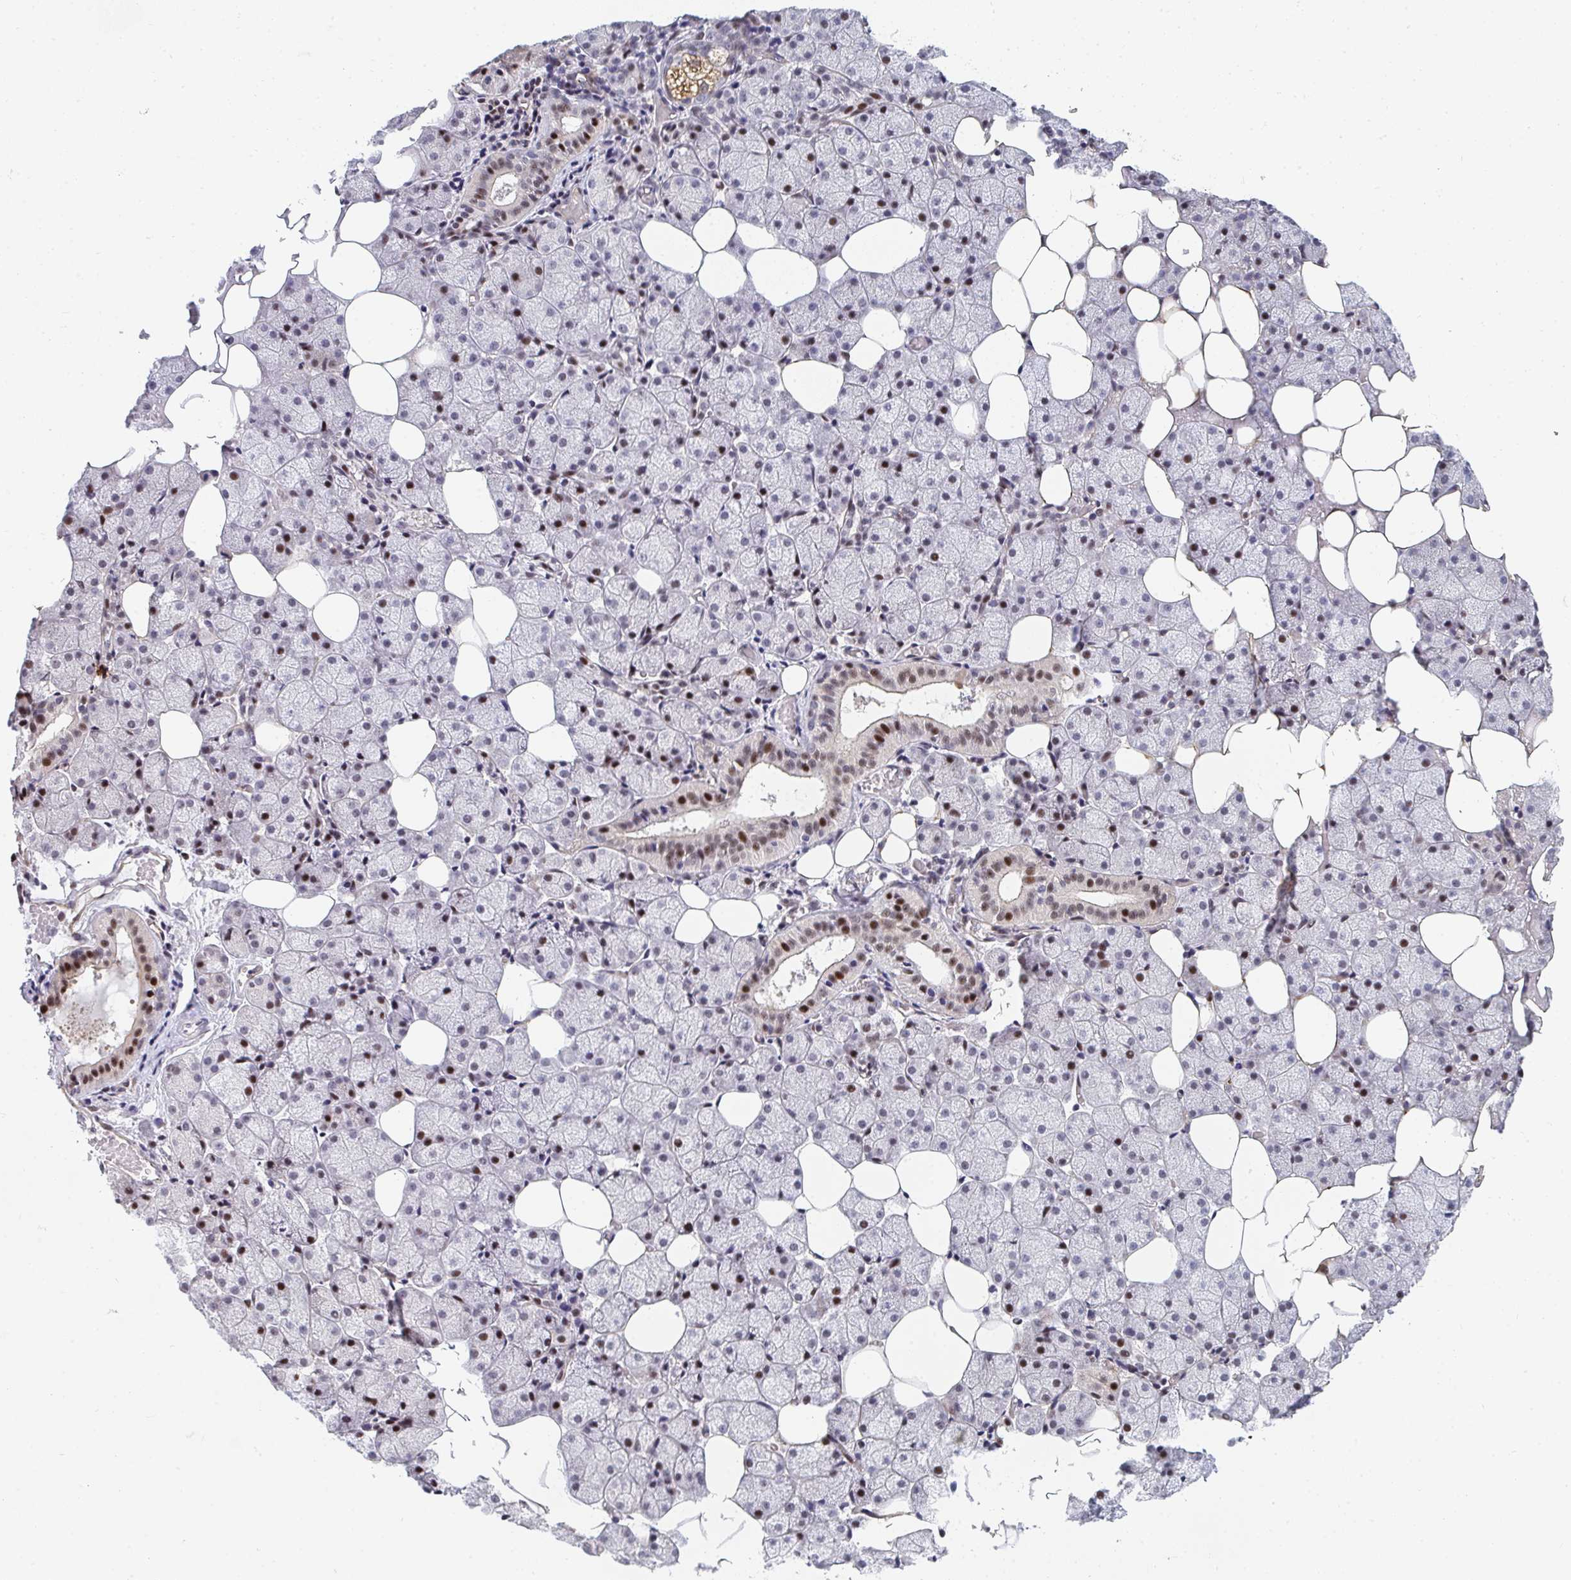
{"staining": {"intensity": "strong", "quantity": "<25%", "location": "nuclear"}, "tissue": "salivary gland", "cell_type": "Glandular cells", "image_type": "normal", "snomed": [{"axis": "morphology", "description": "Normal tissue, NOS"}, {"axis": "topography", "description": "Salivary gland"}], "caption": "Immunohistochemistry photomicrograph of unremarkable salivary gland stained for a protein (brown), which exhibits medium levels of strong nuclear expression in about <25% of glandular cells.", "gene": "ZIC3", "patient": {"sex": "male", "age": 38}}